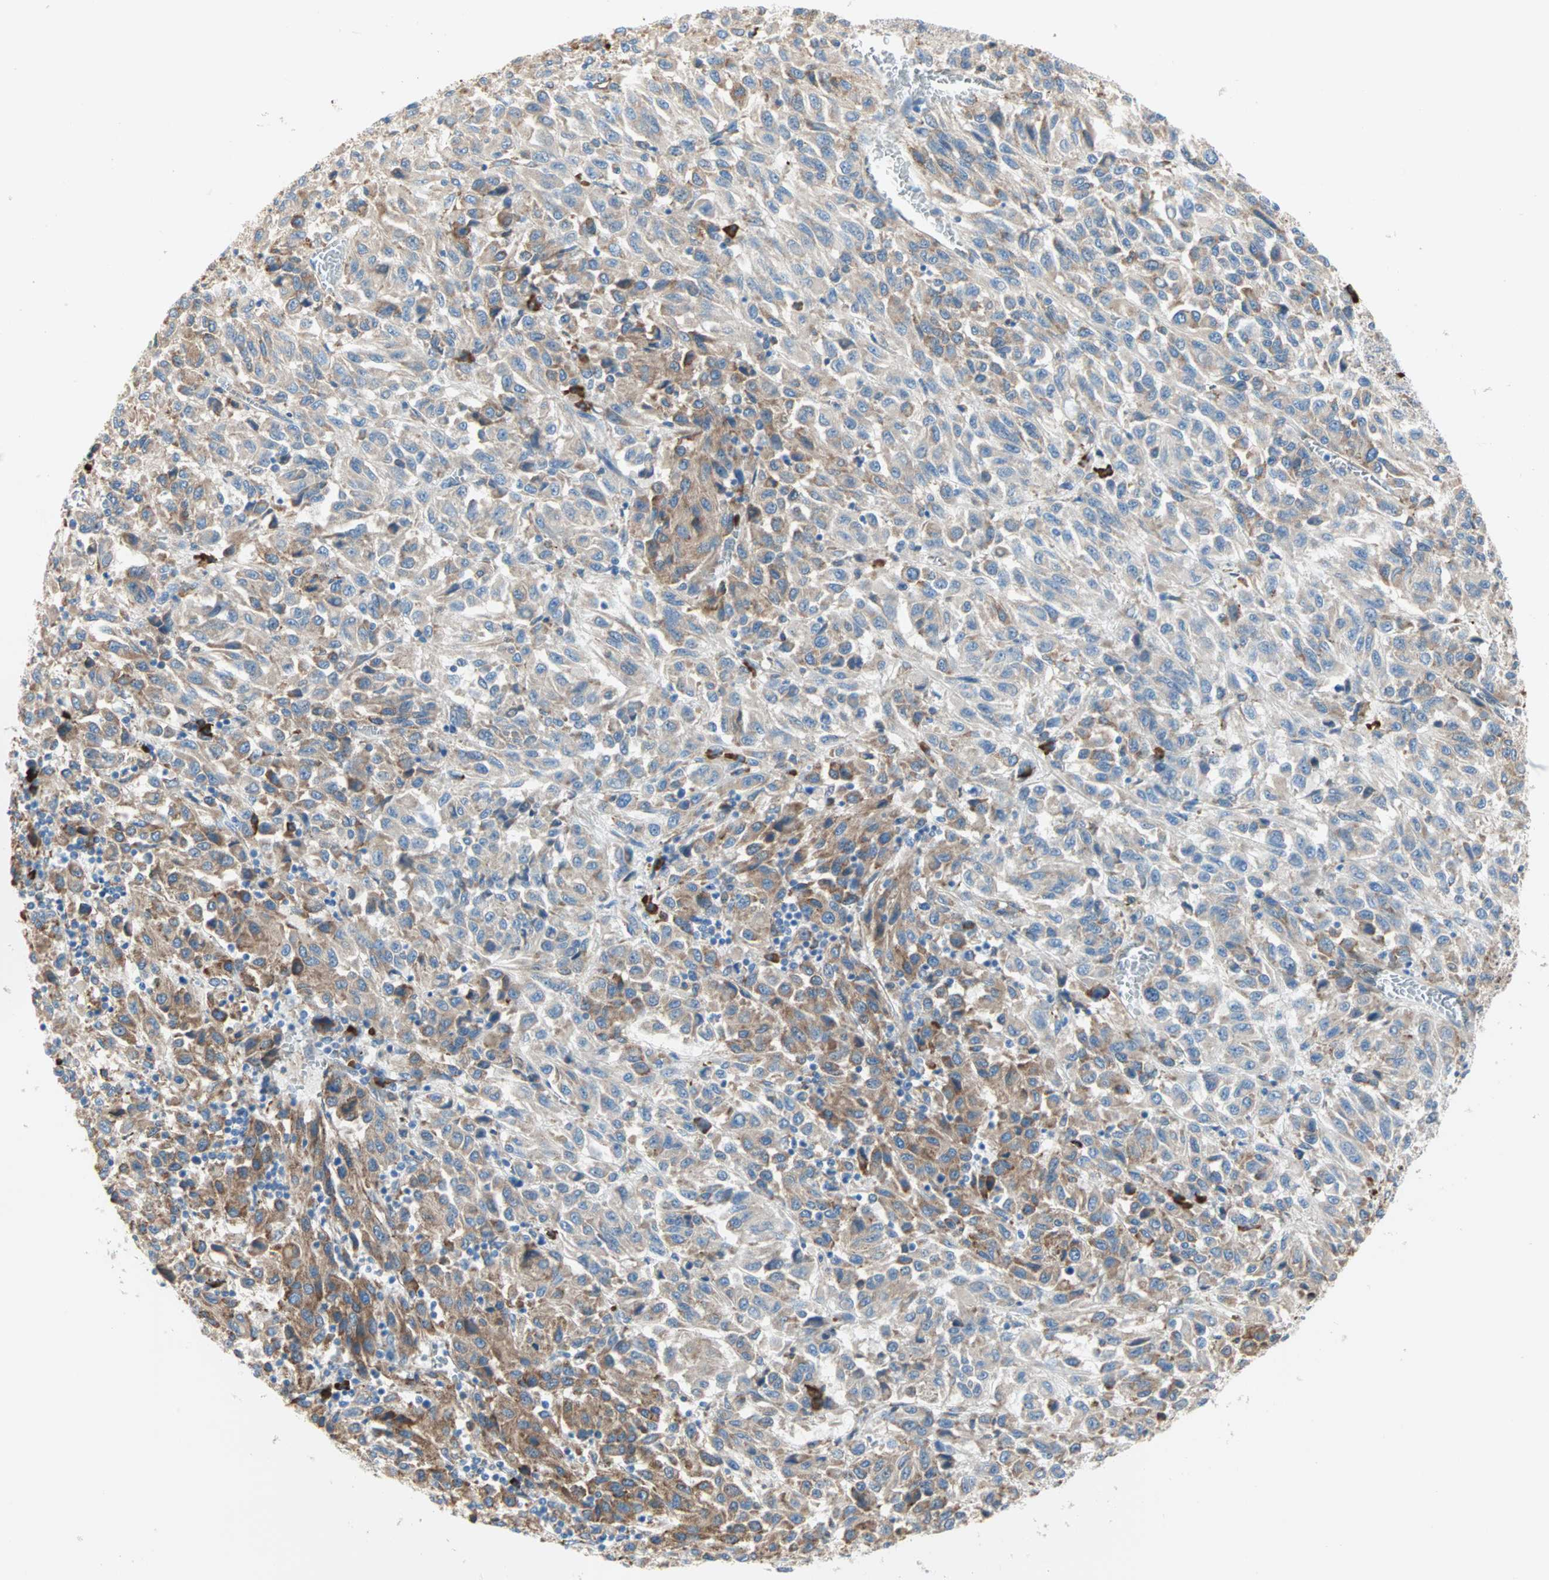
{"staining": {"intensity": "moderate", "quantity": ">75%", "location": "cytoplasmic/membranous"}, "tissue": "melanoma", "cell_type": "Tumor cells", "image_type": "cancer", "snomed": [{"axis": "morphology", "description": "Malignant melanoma, Metastatic site"}, {"axis": "topography", "description": "Lung"}], "caption": "This is an image of immunohistochemistry staining of malignant melanoma (metastatic site), which shows moderate staining in the cytoplasmic/membranous of tumor cells.", "gene": "PLCXD1", "patient": {"sex": "male", "age": 64}}